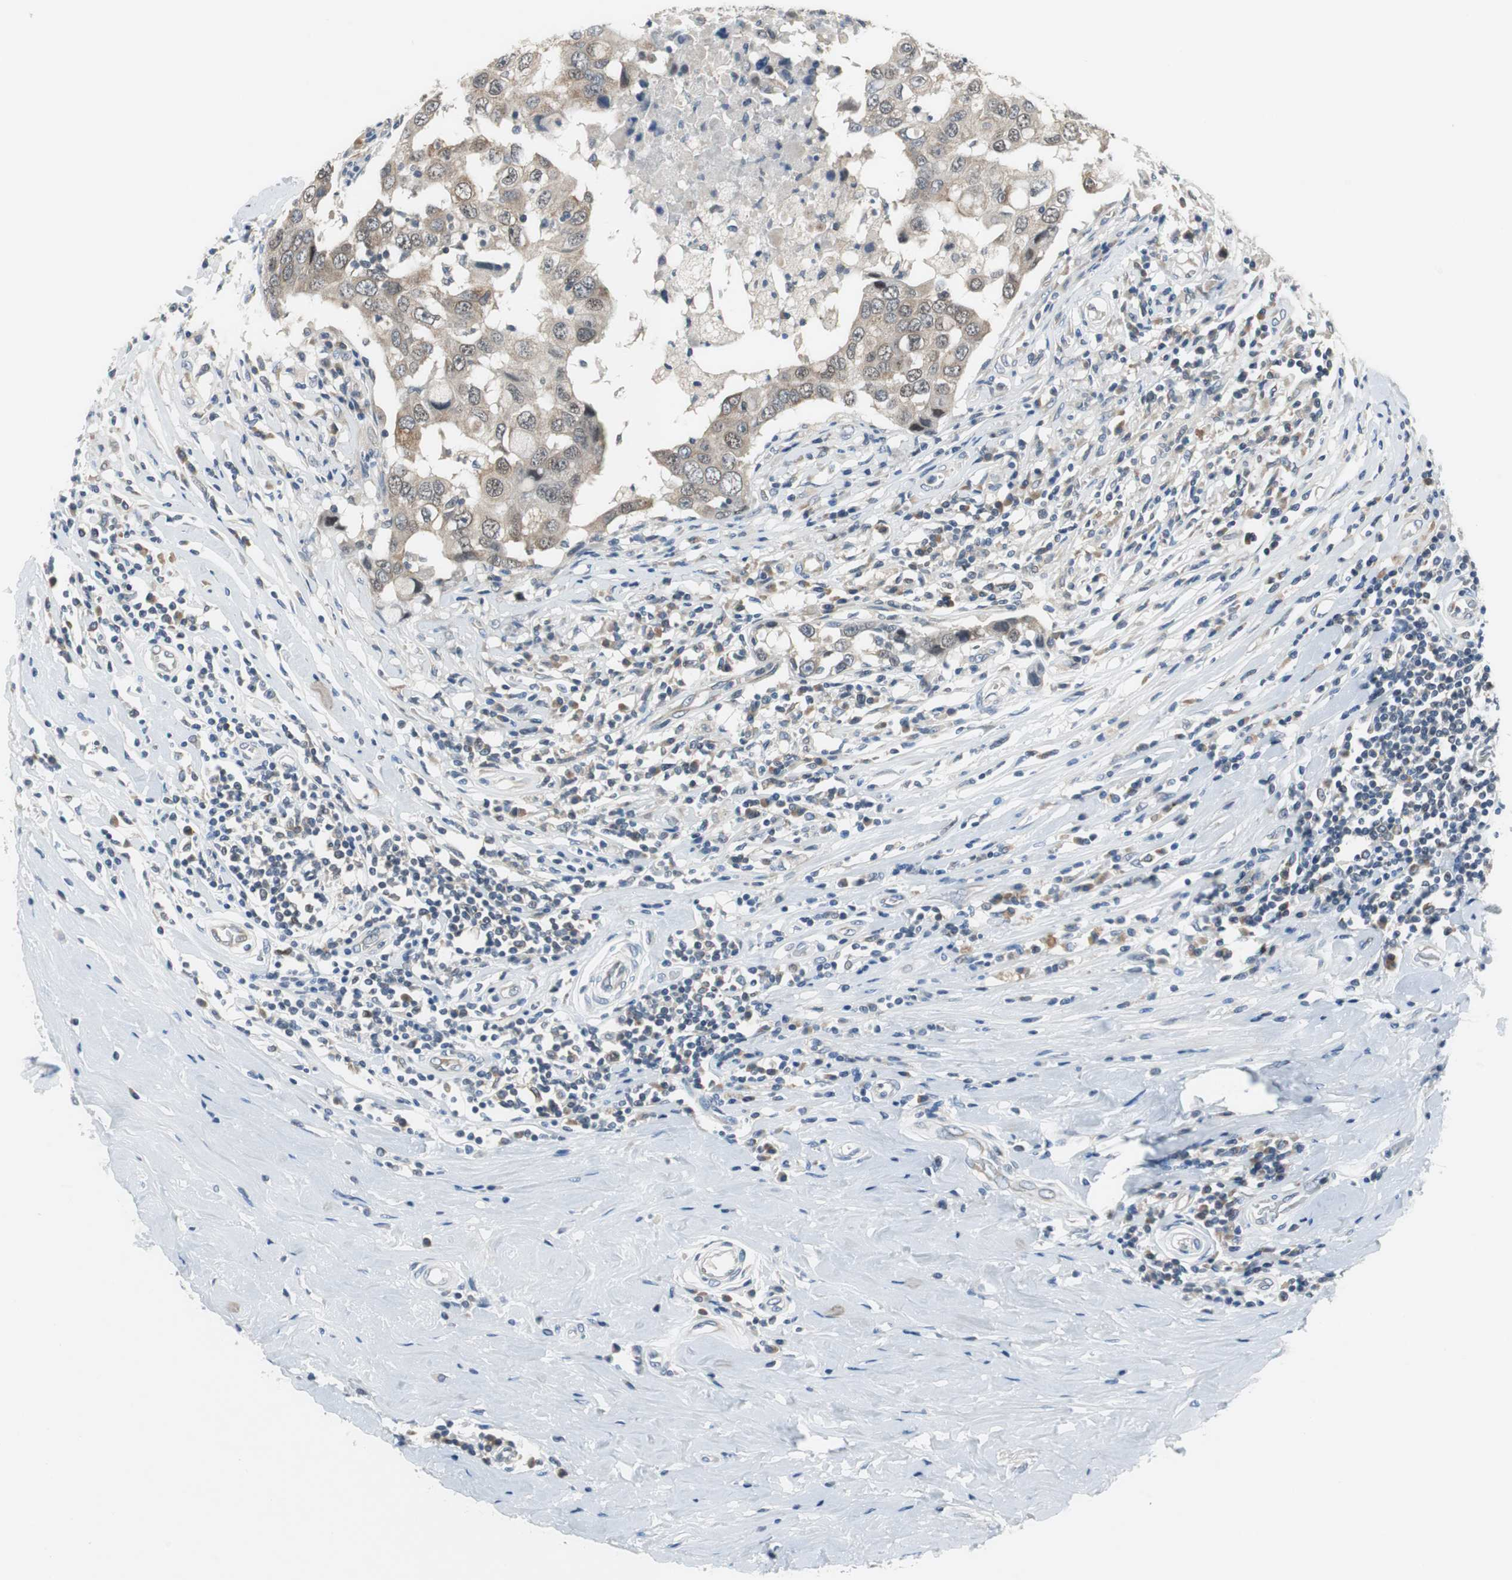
{"staining": {"intensity": "moderate", "quantity": ">75%", "location": "cytoplasmic/membranous"}, "tissue": "breast cancer", "cell_type": "Tumor cells", "image_type": "cancer", "snomed": [{"axis": "morphology", "description": "Duct carcinoma"}, {"axis": "topography", "description": "Breast"}], "caption": "A high-resolution image shows immunohistochemistry staining of invasive ductal carcinoma (breast), which reveals moderate cytoplasmic/membranous expression in approximately >75% of tumor cells.", "gene": "PLAA", "patient": {"sex": "female", "age": 27}}